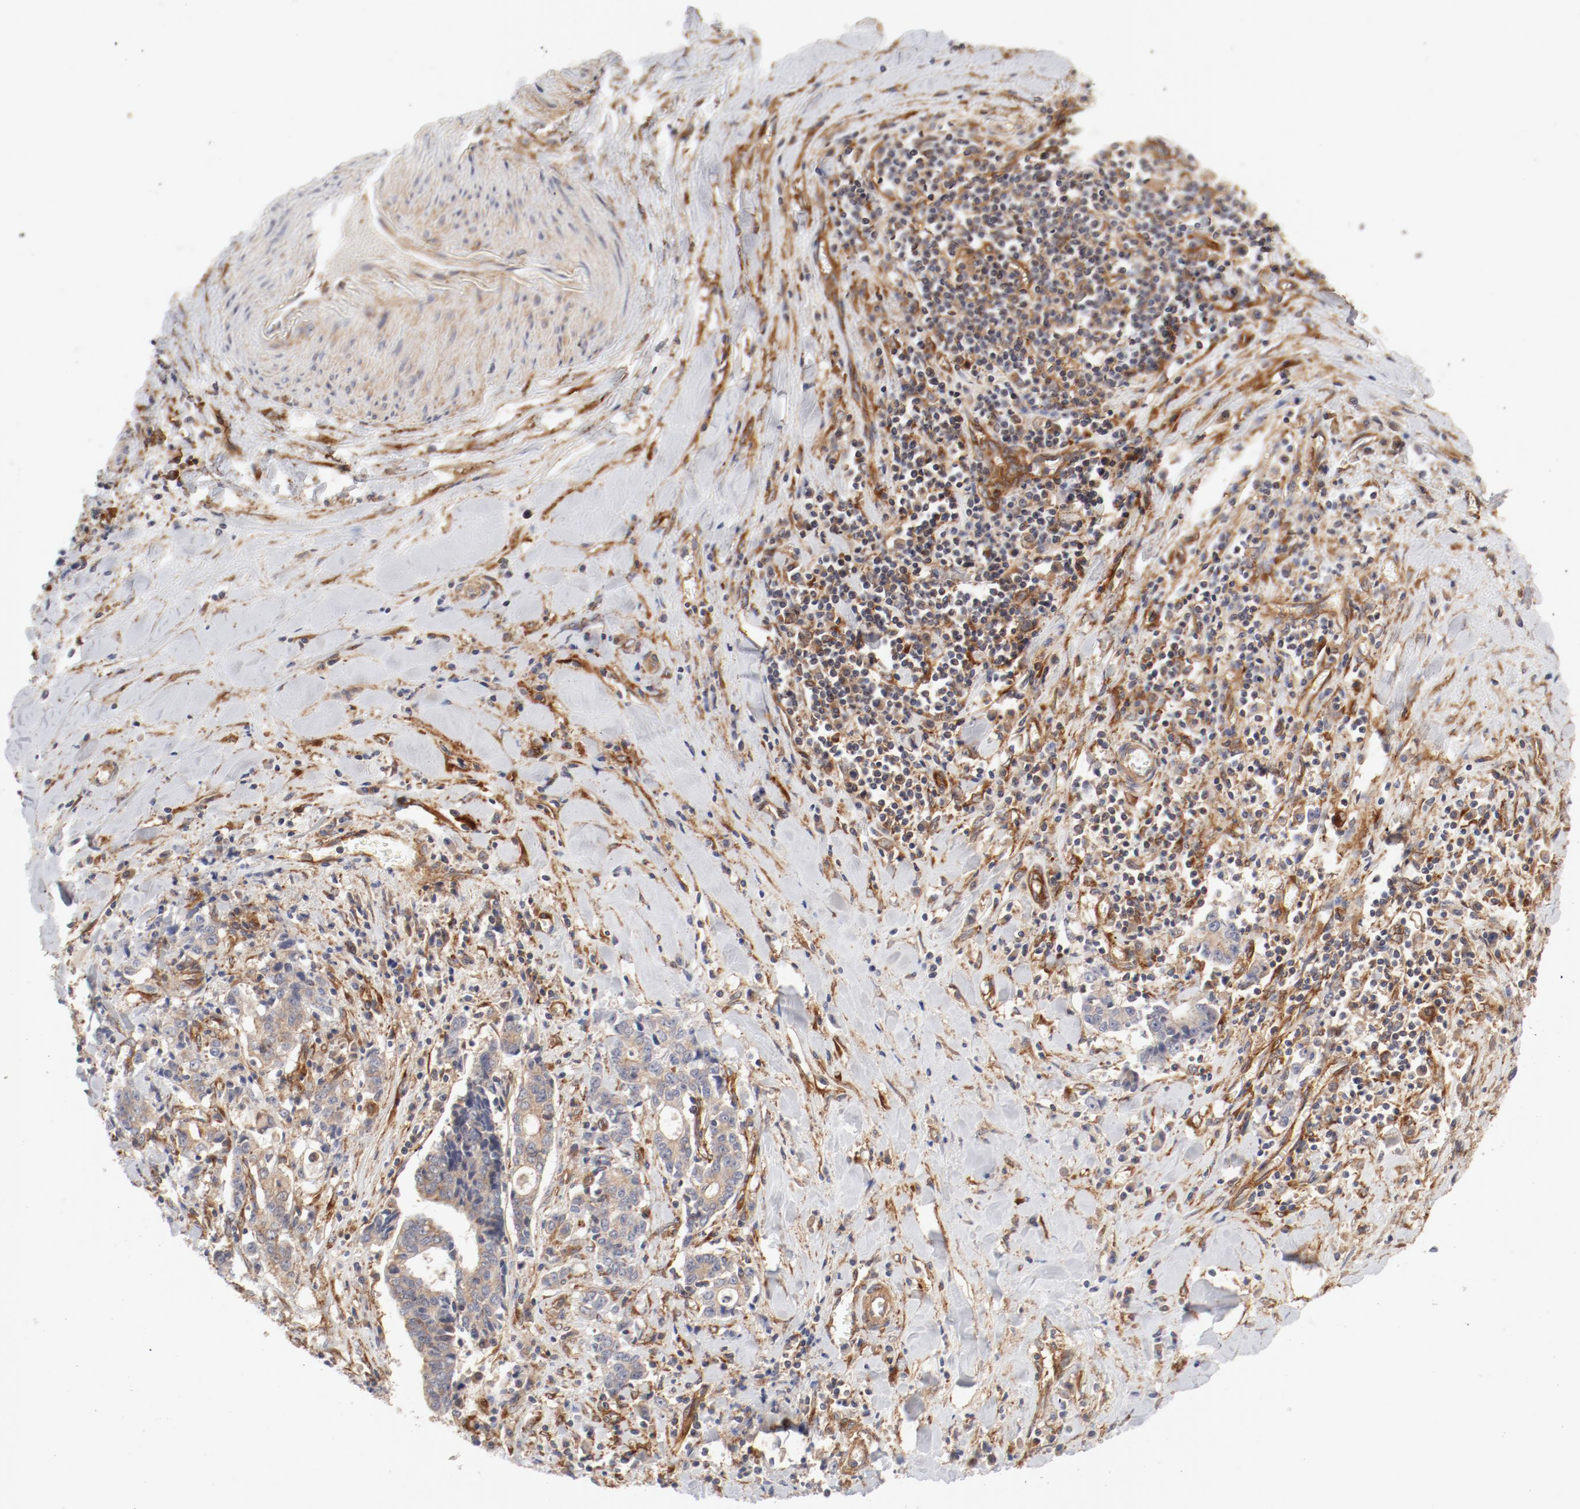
{"staining": {"intensity": "moderate", "quantity": "25%-75%", "location": "cytoplasmic/membranous"}, "tissue": "liver cancer", "cell_type": "Tumor cells", "image_type": "cancer", "snomed": [{"axis": "morphology", "description": "Cholangiocarcinoma"}, {"axis": "topography", "description": "Liver"}], "caption": "The immunohistochemical stain shows moderate cytoplasmic/membranous positivity in tumor cells of liver cholangiocarcinoma tissue.", "gene": "AP2A1", "patient": {"sex": "male", "age": 57}}